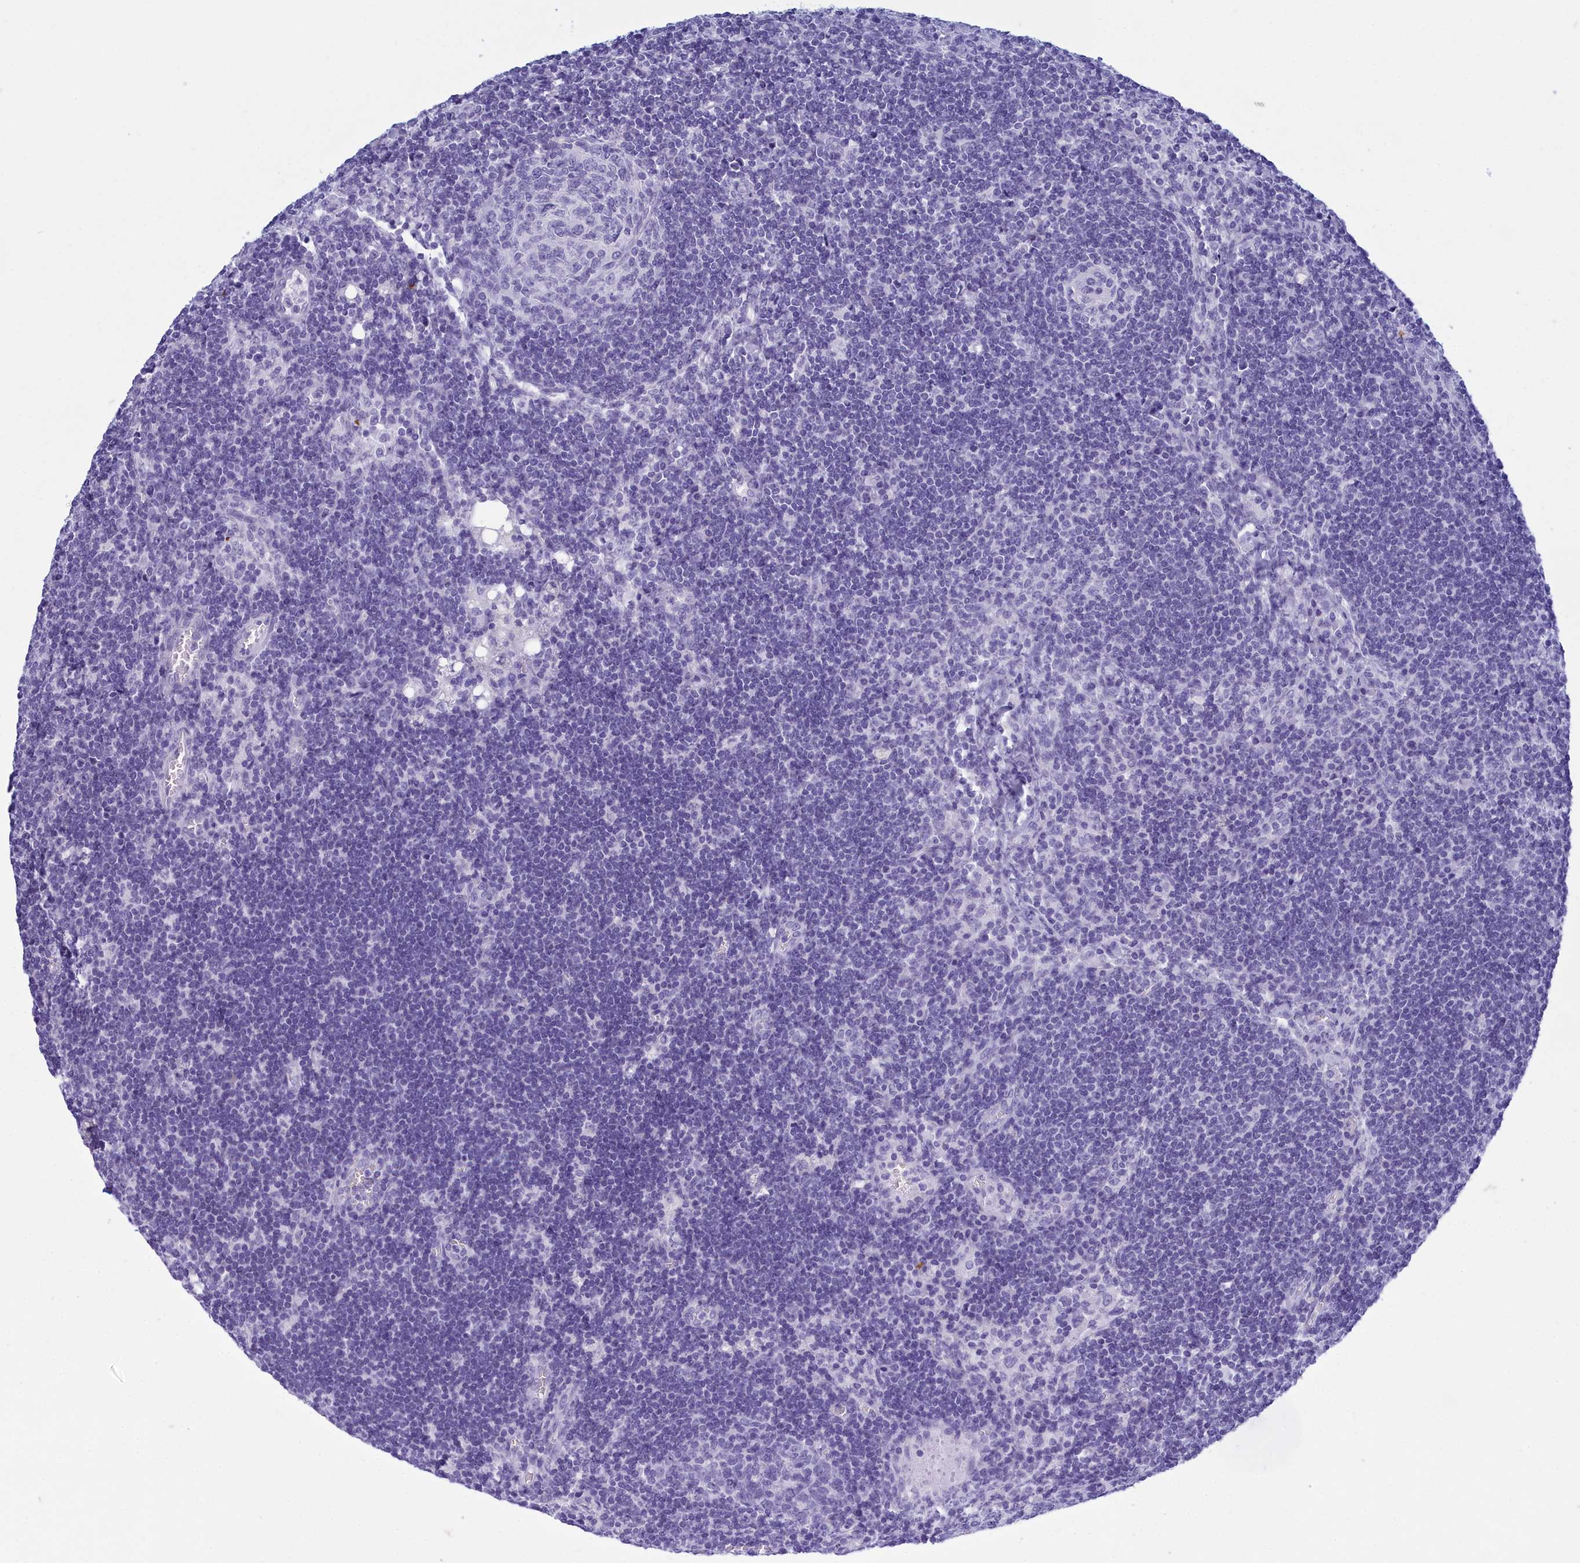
{"staining": {"intensity": "negative", "quantity": "none", "location": "none"}, "tissue": "lymph node", "cell_type": "Germinal center cells", "image_type": "normal", "snomed": [{"axis": "morphology", "description": "Normal tissue, NOS"}, {"axis": "topography", "description": "Lymph node"}], "caption": "High power microscopy image of an immunohistochemistry (IHC) image of normal lymph node, revealing no significant staining in germinal center cells.", "gene": "TMEM97", "patient": {"sex": "female", "age": 73}}